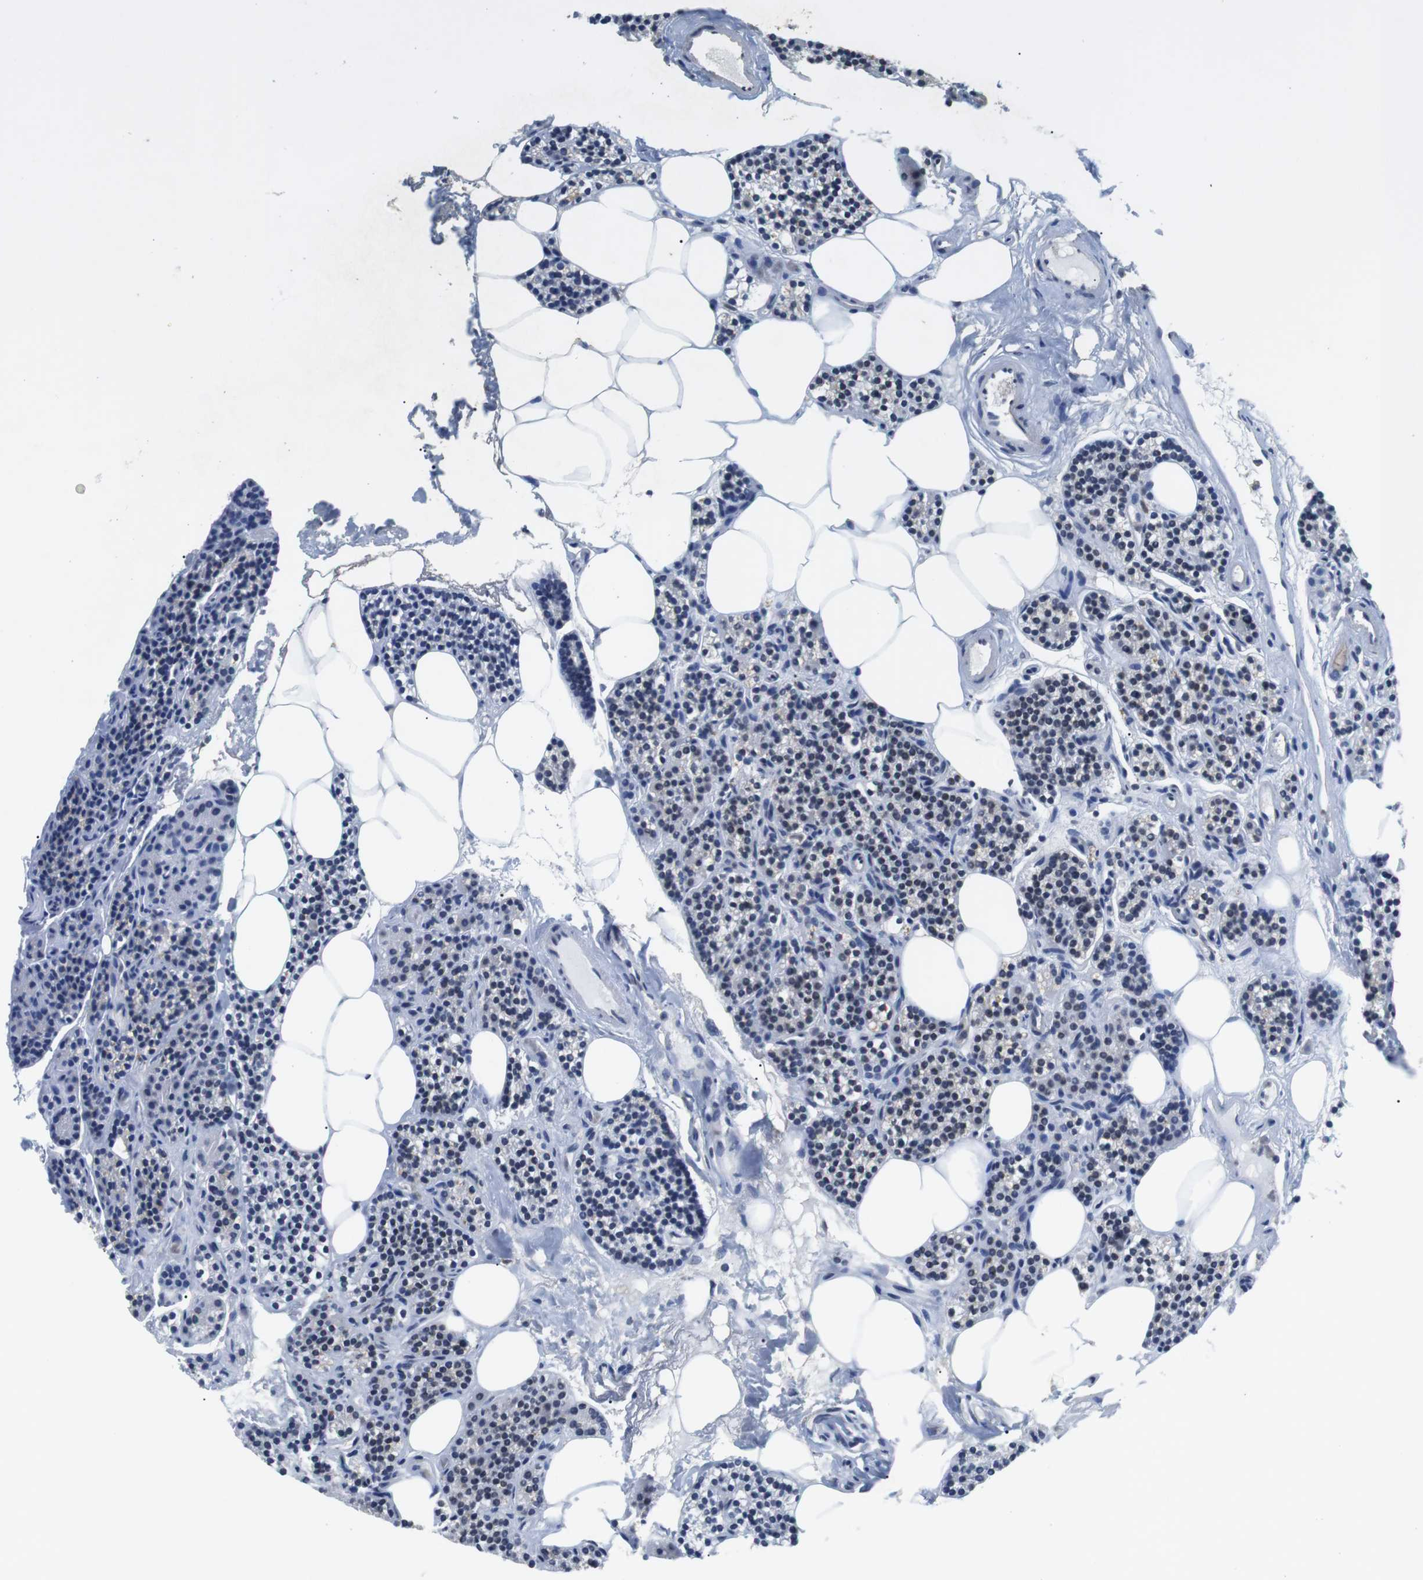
{"staining": {"intensity": "weak", "quantity": "25%-75%", "location": "nuclear"}, "tissue": "parathyroid gland", "cell_type": "Glandular cells", "image_type": "normal", "snomed": [{"axis": "morphology", "description": "Normal tissue, NOS"}, {"axis": "morphology", "description": "Adenoma, NOS"}, {"axis": "topography", "description": "Parathyroid gland"}], "caption": "Parathyroid gland stained for a protein shows weak nuclear positivity in glandular cells. (DAB (3,3'-diaminobenzidine) IHC with brightfield microscopy, high magnification).", "gene": "NECTIN1", "patient": {"sex": "female", "age": 74}}